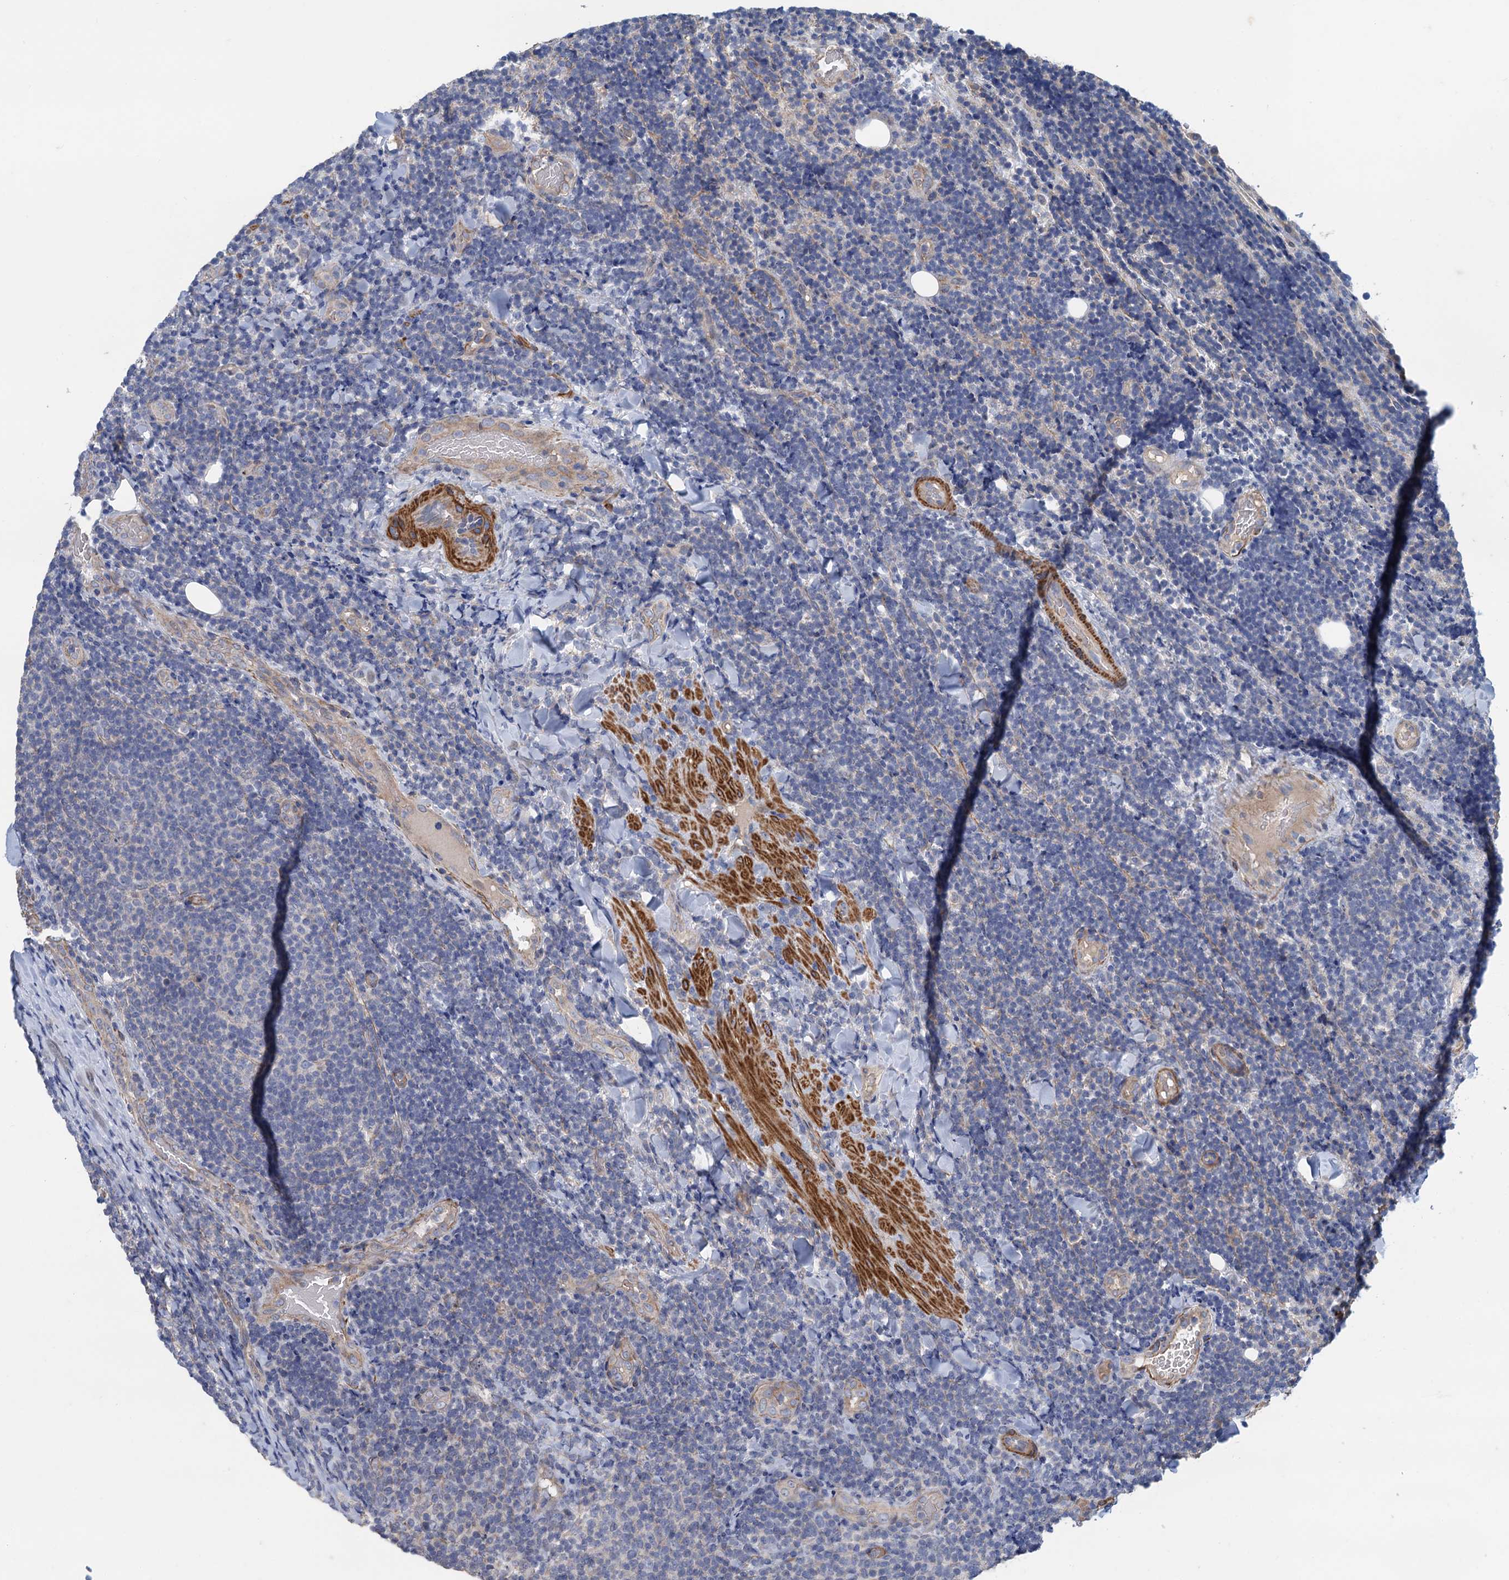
{"staining": {"intensity": "negative", "quantity": "none", "location": "none"}, "tissue": "lymphoma", "cell_type": "Tumor cells", "image_type": "cancer", "snomed": [{"axis": "morphology", "description": "Malignant lymphoma, non-Hodgkin's type, Low grade"}, {"axis": "topography", "description": "Lymph node"}], "caption": "DAB (3,3'-diaminobenzidine) immunohistochemical staining of human malignant lymphoma, non-Hodgkin's type (low-grade) exhibits no significant staining in tumor cells.", "gene": "SMCO3", "patient": {"sex": "male", "age": 66}}